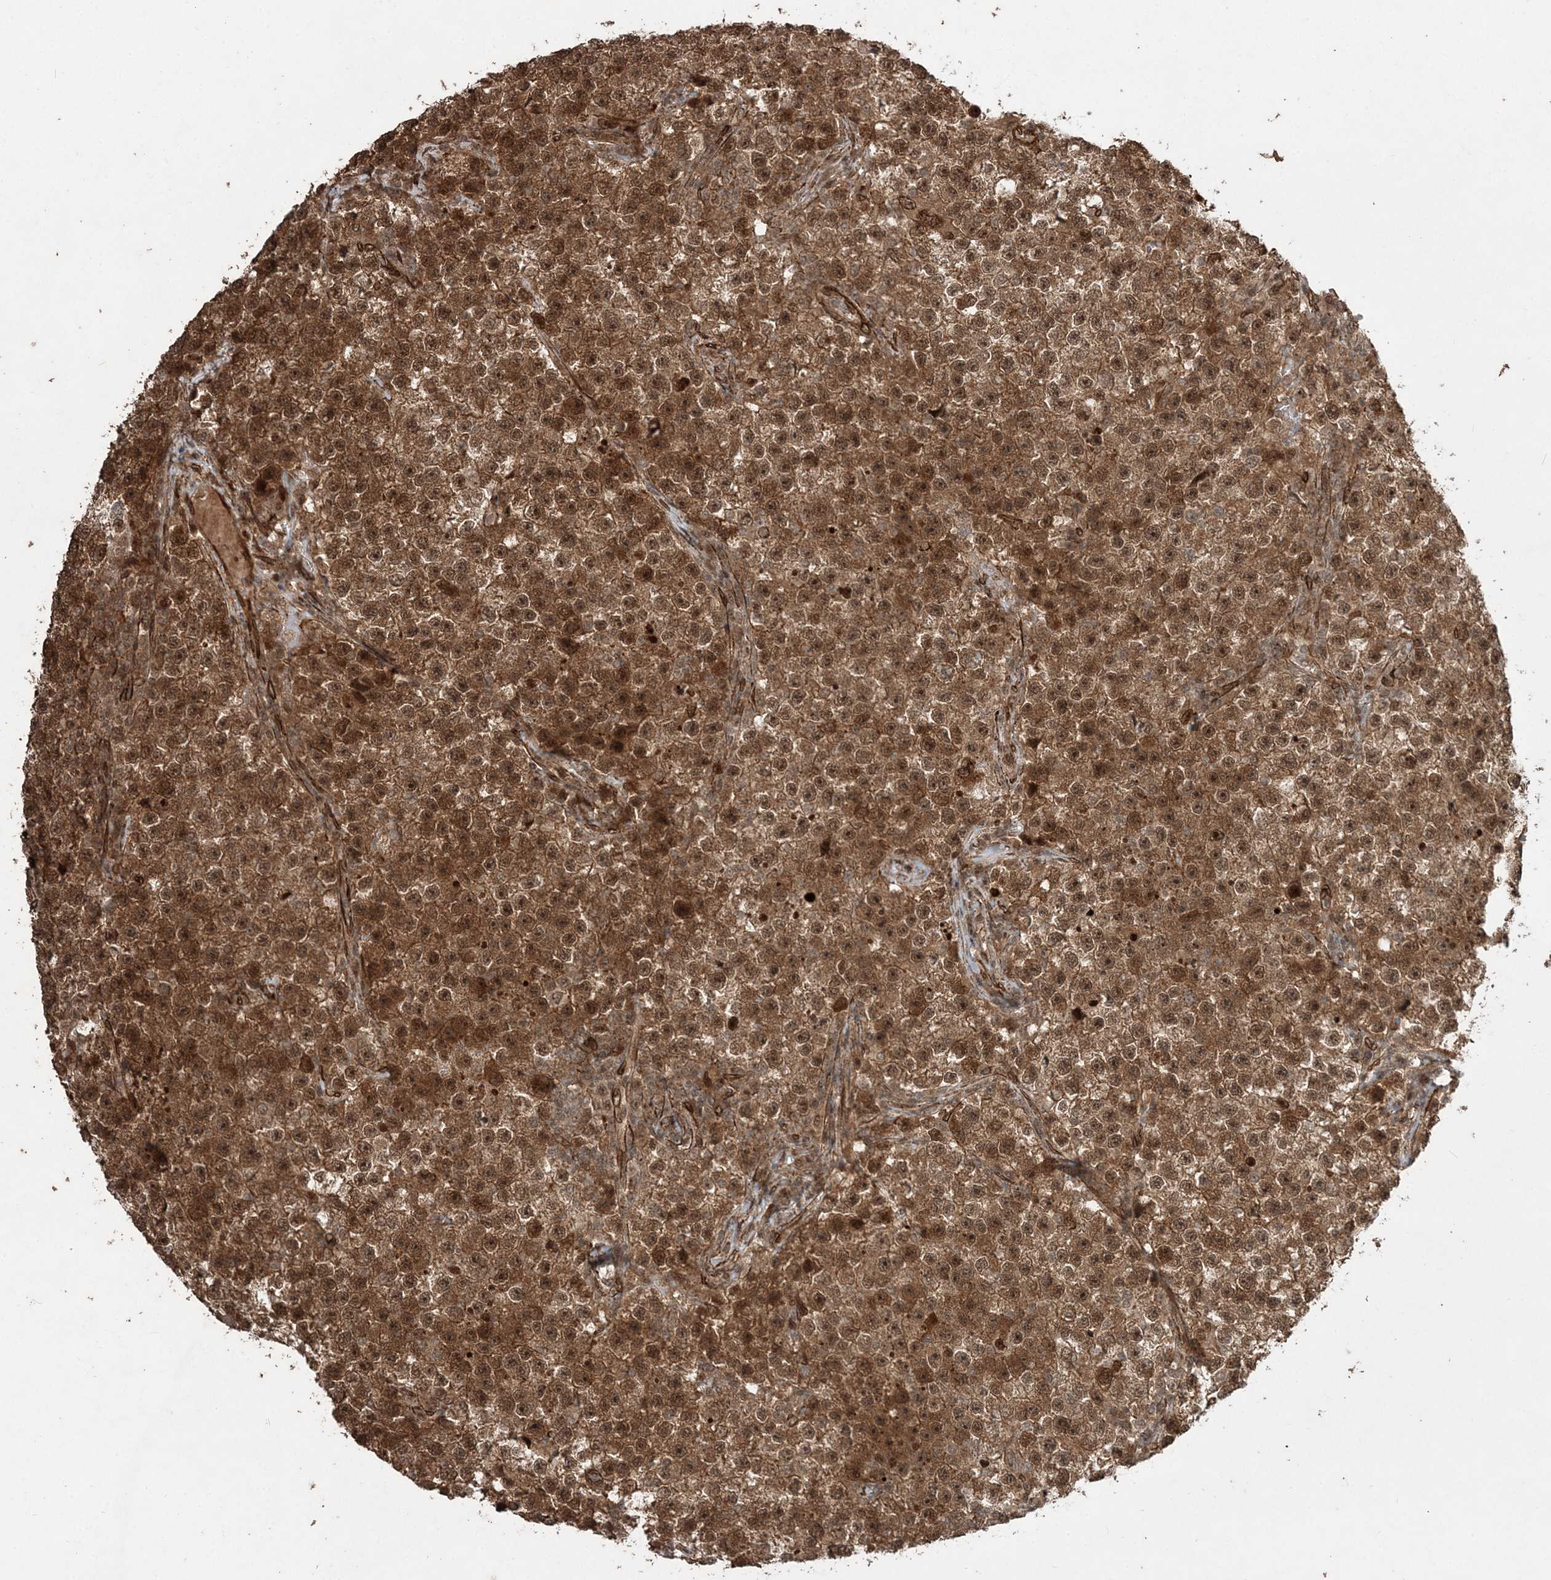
{"staining": {"intensity": "moderate", "quantity": ">75%", "location": "cytoplasmic/membranous,nuclear"}, "tissue": "testis cancer", "cell_type": "Tumor cells", "image_type": "cancer", "snomed": [{"axis": "morphology", "description": "Seminoma, NOS"}, {"axis": "topography", "description": "Testis"}], "caption": "This micrograph displays immunohistochemistry staining of testis cancer (seminoma), with medium moderate cytoplasmic/membranous and nuclear positivity in about >75% of tumor cells.", "gene": "ETAA1", "patient": {"sex": "male", "age": 22}}